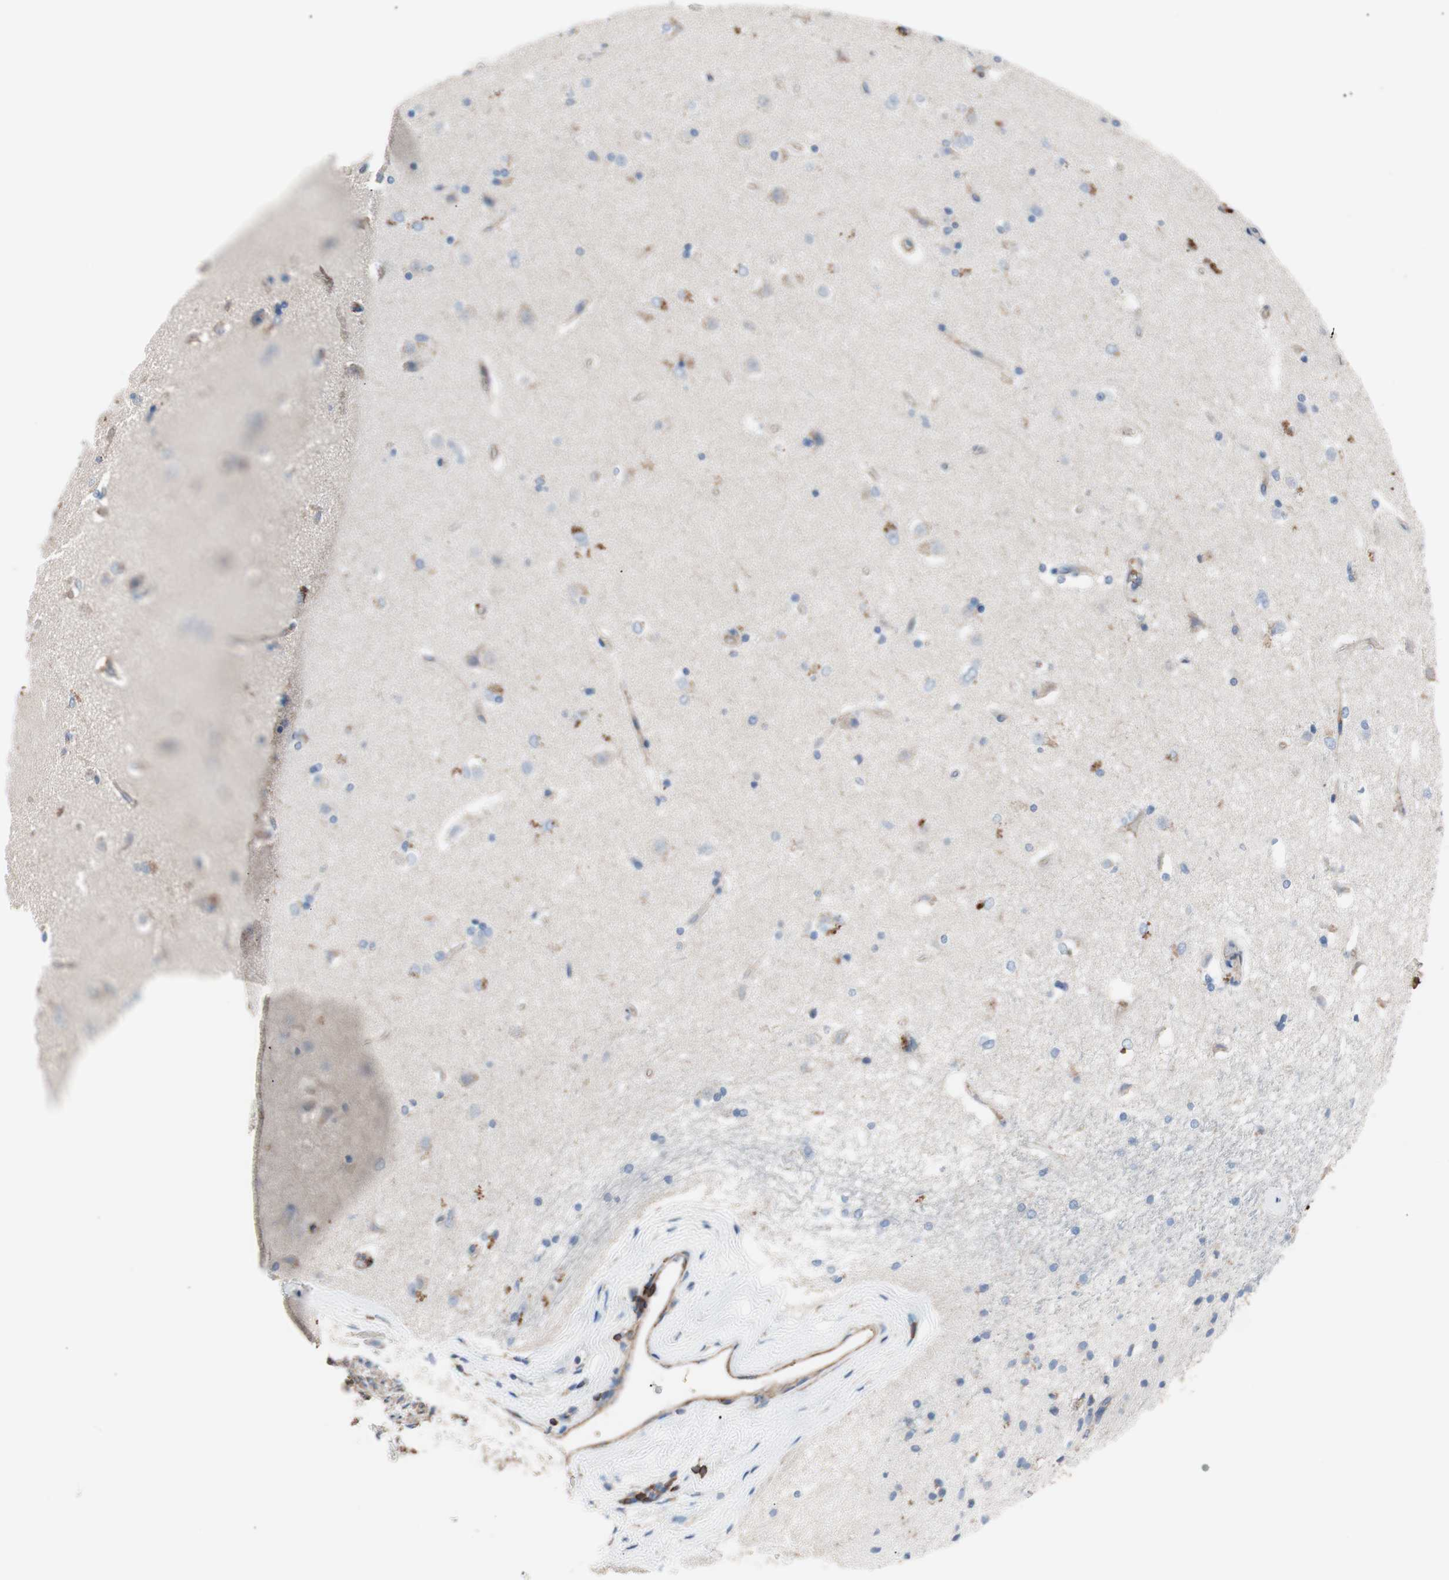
{"staining": {"intensity": "moderate", "quantity": "<25%", "location": "cytoplasmic/membranous"}, "tissue": "caudate", "cell_type": "Glial cells", "image_type": "normal", "snomed": [{"axis": "morphology", "description": "Normal tissue, NOS"}, {"axis": "topography", "description": "Lateral ventricle wall"}], "caption": "A brown stain highlights moderate cytoplasmic/membranous positivity of a protein in glial cells of benign human caudate.", "gene": "GPR160", "patient": {"sex": "female", "age": 19}}